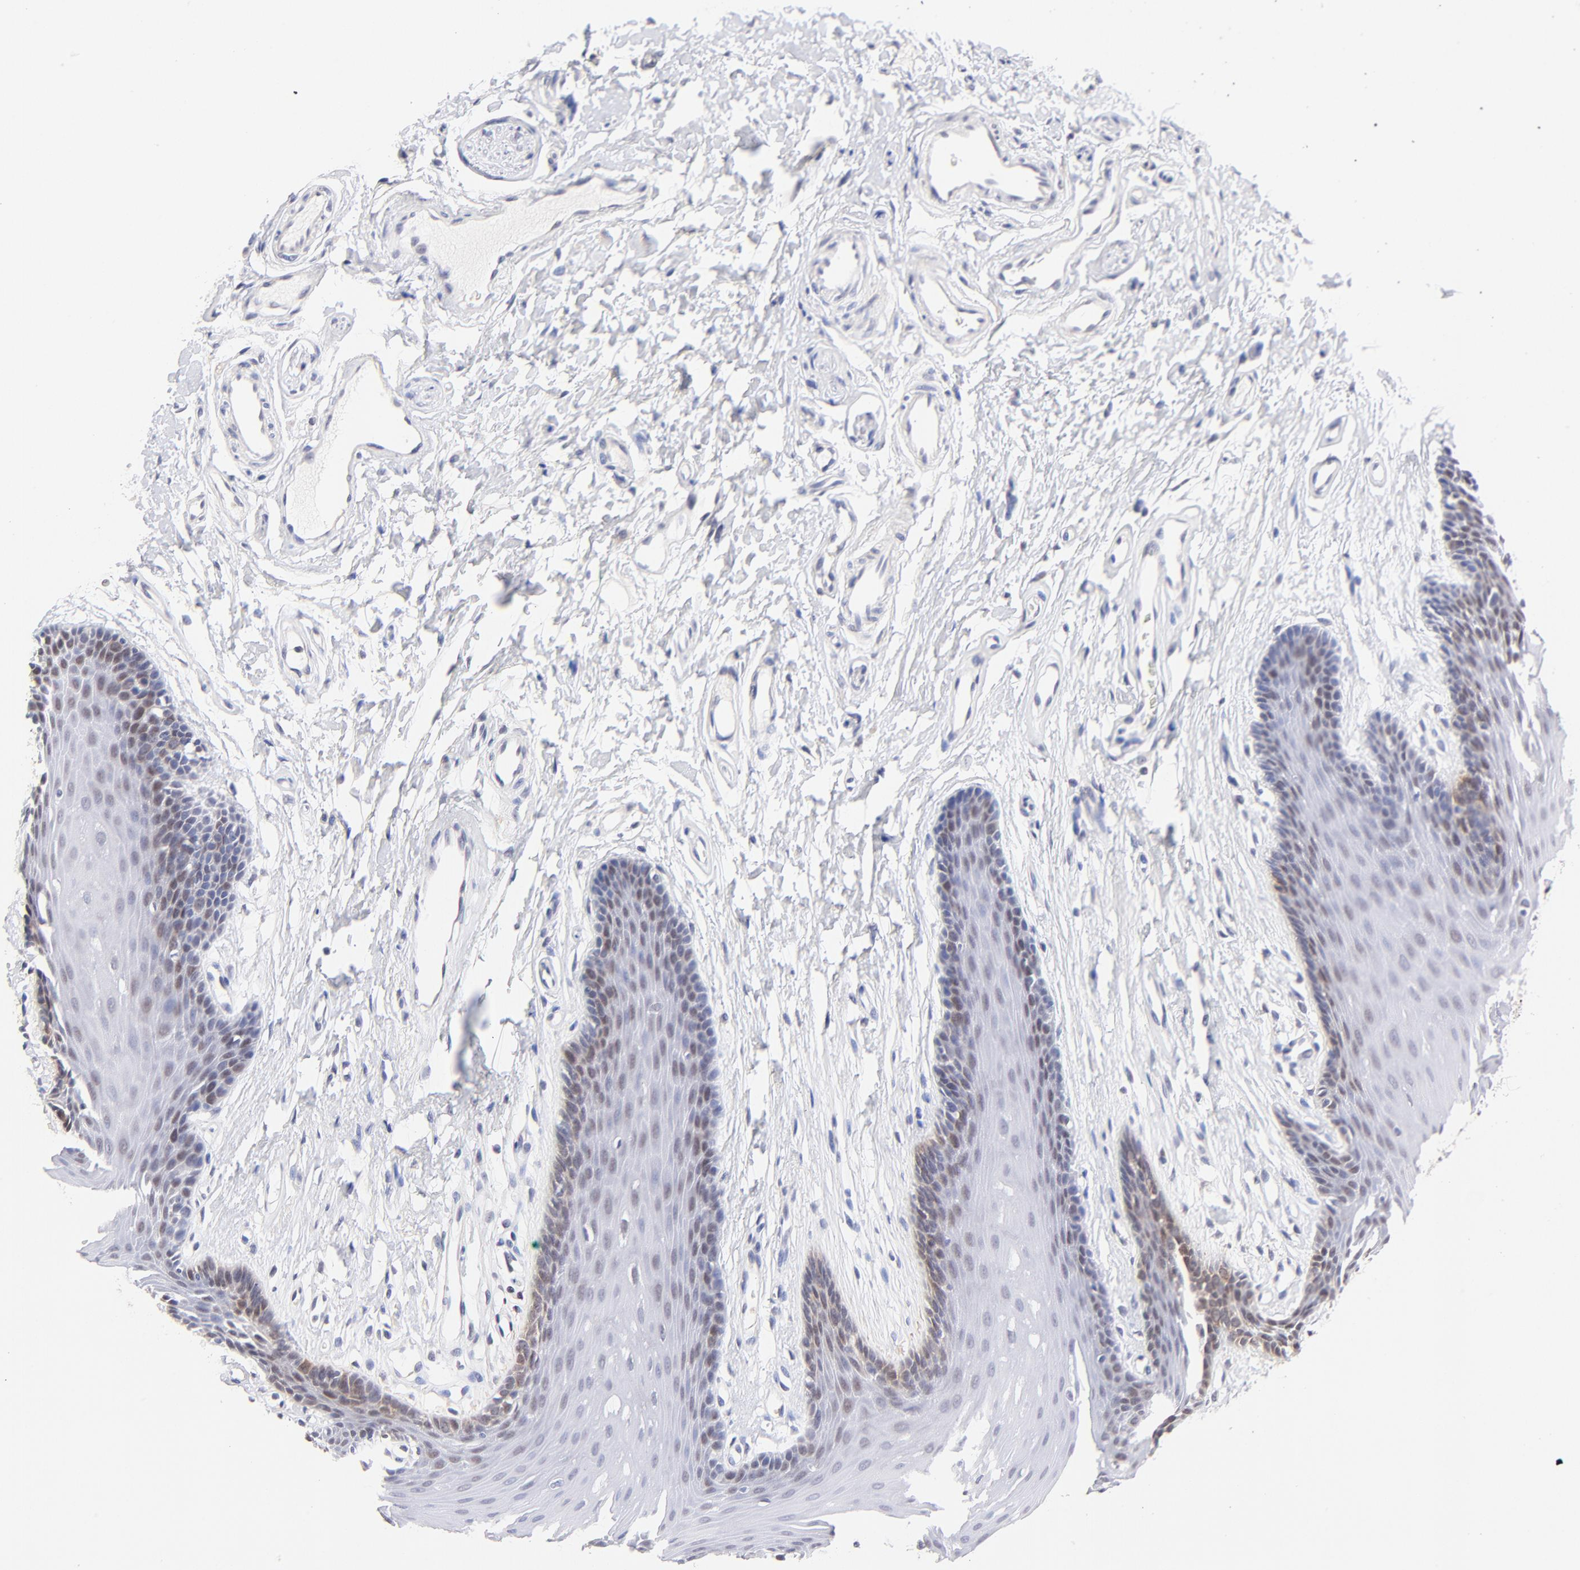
{"staining": {"intensity": "negative", "quantity": "none", "location": "none"}, "tissue": "oral mucosa", "cell_type": "Squamous epithelial cells", "image_type": "normal", "snomed": [{"axis": "morphology", "description": "Normal tissue, NOS"}, {"axis": "topography", "description": "Oral tissue"}], "caption": "Oral mucosa stained for a protein using immunohistochemistry (IHC) exhibits no expression squamous epithelial cells.", "gene": "ZNF155", "patient": {"sex": "male", "age": 62}}